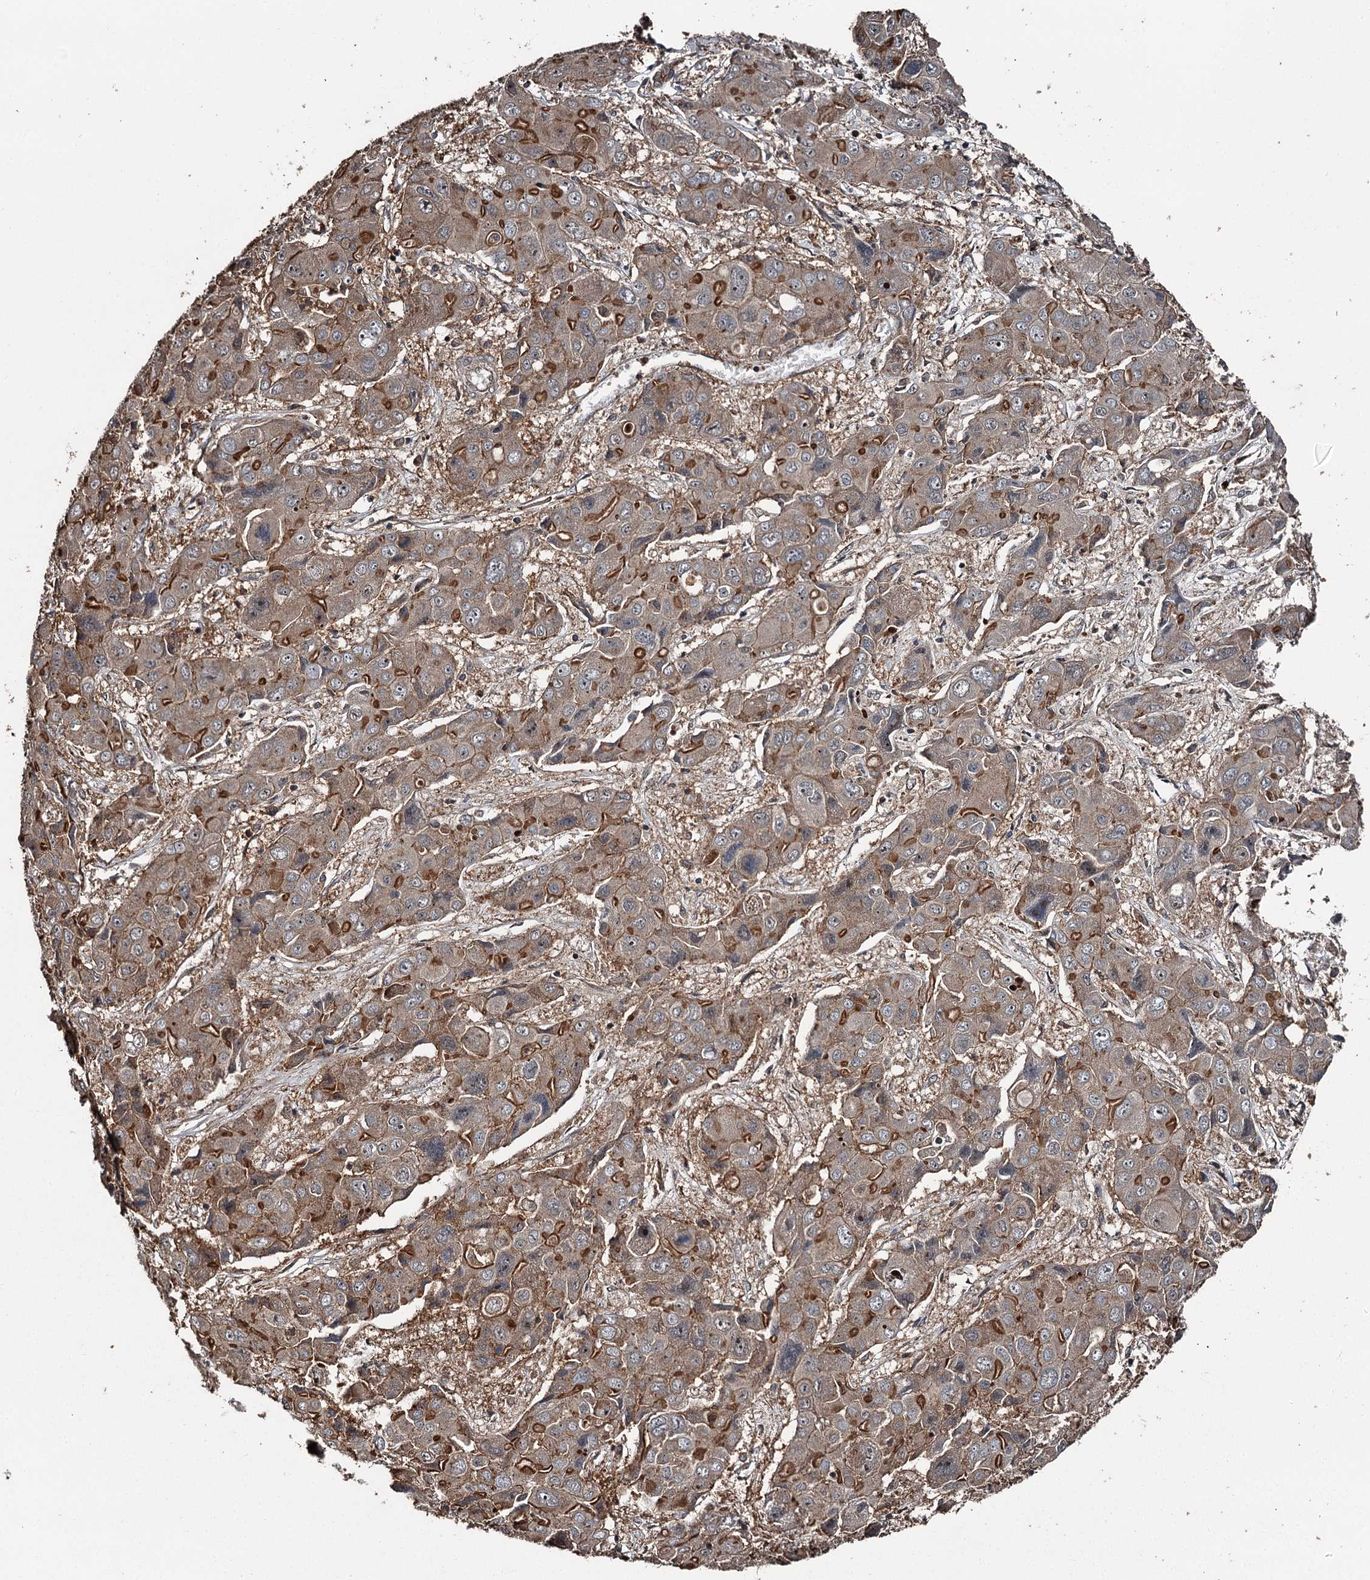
{"staining": {"intensity": "strong", "quantity": "25%-75%", "location": "cytoplasmic/membranous"}, "tissue": "liver cancer", "cell_type": "Tumor cells", "image_type": "cancer", "snomed": [{"axis": "morphology", "description": "Cholangiocarcinoma"}, {"axis": "topography", "description": "Liver"}], "caption": "Protein expression analysis of human cholangiocarcinoma (liver) reveals strong cytoplasmic/membranous positivity in approximately 25%-75% of tumor cells.", "gene": "RAB21", "patient": {"sex": "male", "age": 67}}